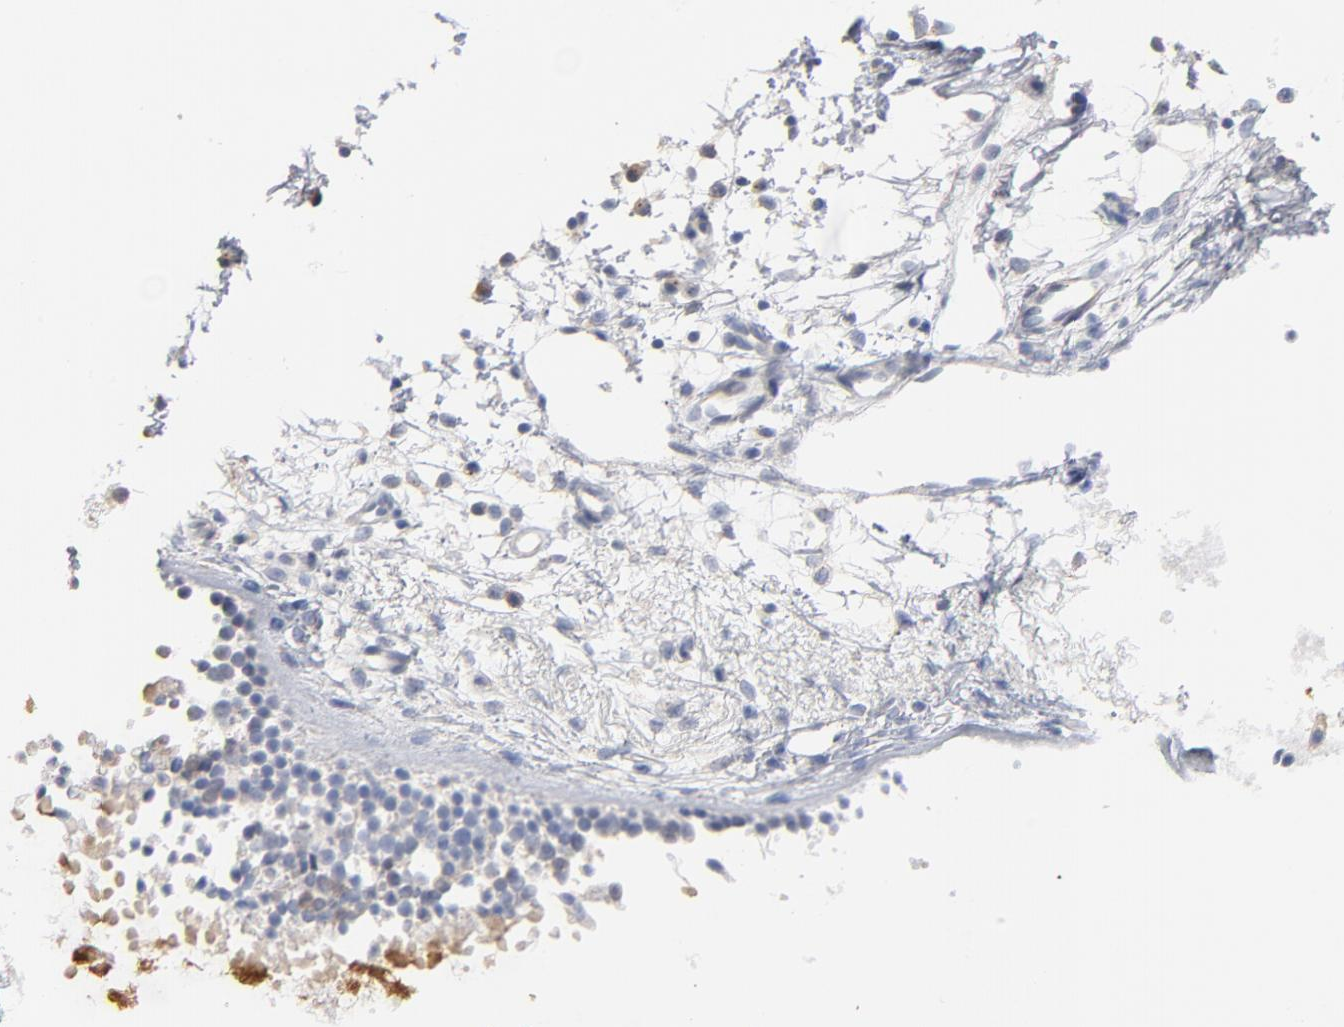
{"staining": {"intensity": "weak", "quantity": "25%-75%", "location": "cytoplasmic/membranous"}, "tissue": "nasopharynx", "cell_type": "Respiratory epithelial cells", "image_type": "normal", "snomed": [{"axis": "morphology", "description": "Normal tissue, NOS"}, {"axis": "topography", "description": "Nasopharynx"}], "caption": "This micrograph shows normal nasopharynx stained with immunohistochemistry (IHC) to label a protein in brown. The cytoplasmic/membranous of respiratory epithelial cells show weak positivity for the protein. Nuclei are counter-stained blue.", "gene": "DNAL4", "patient": {"sex": "male", "age": 21}}